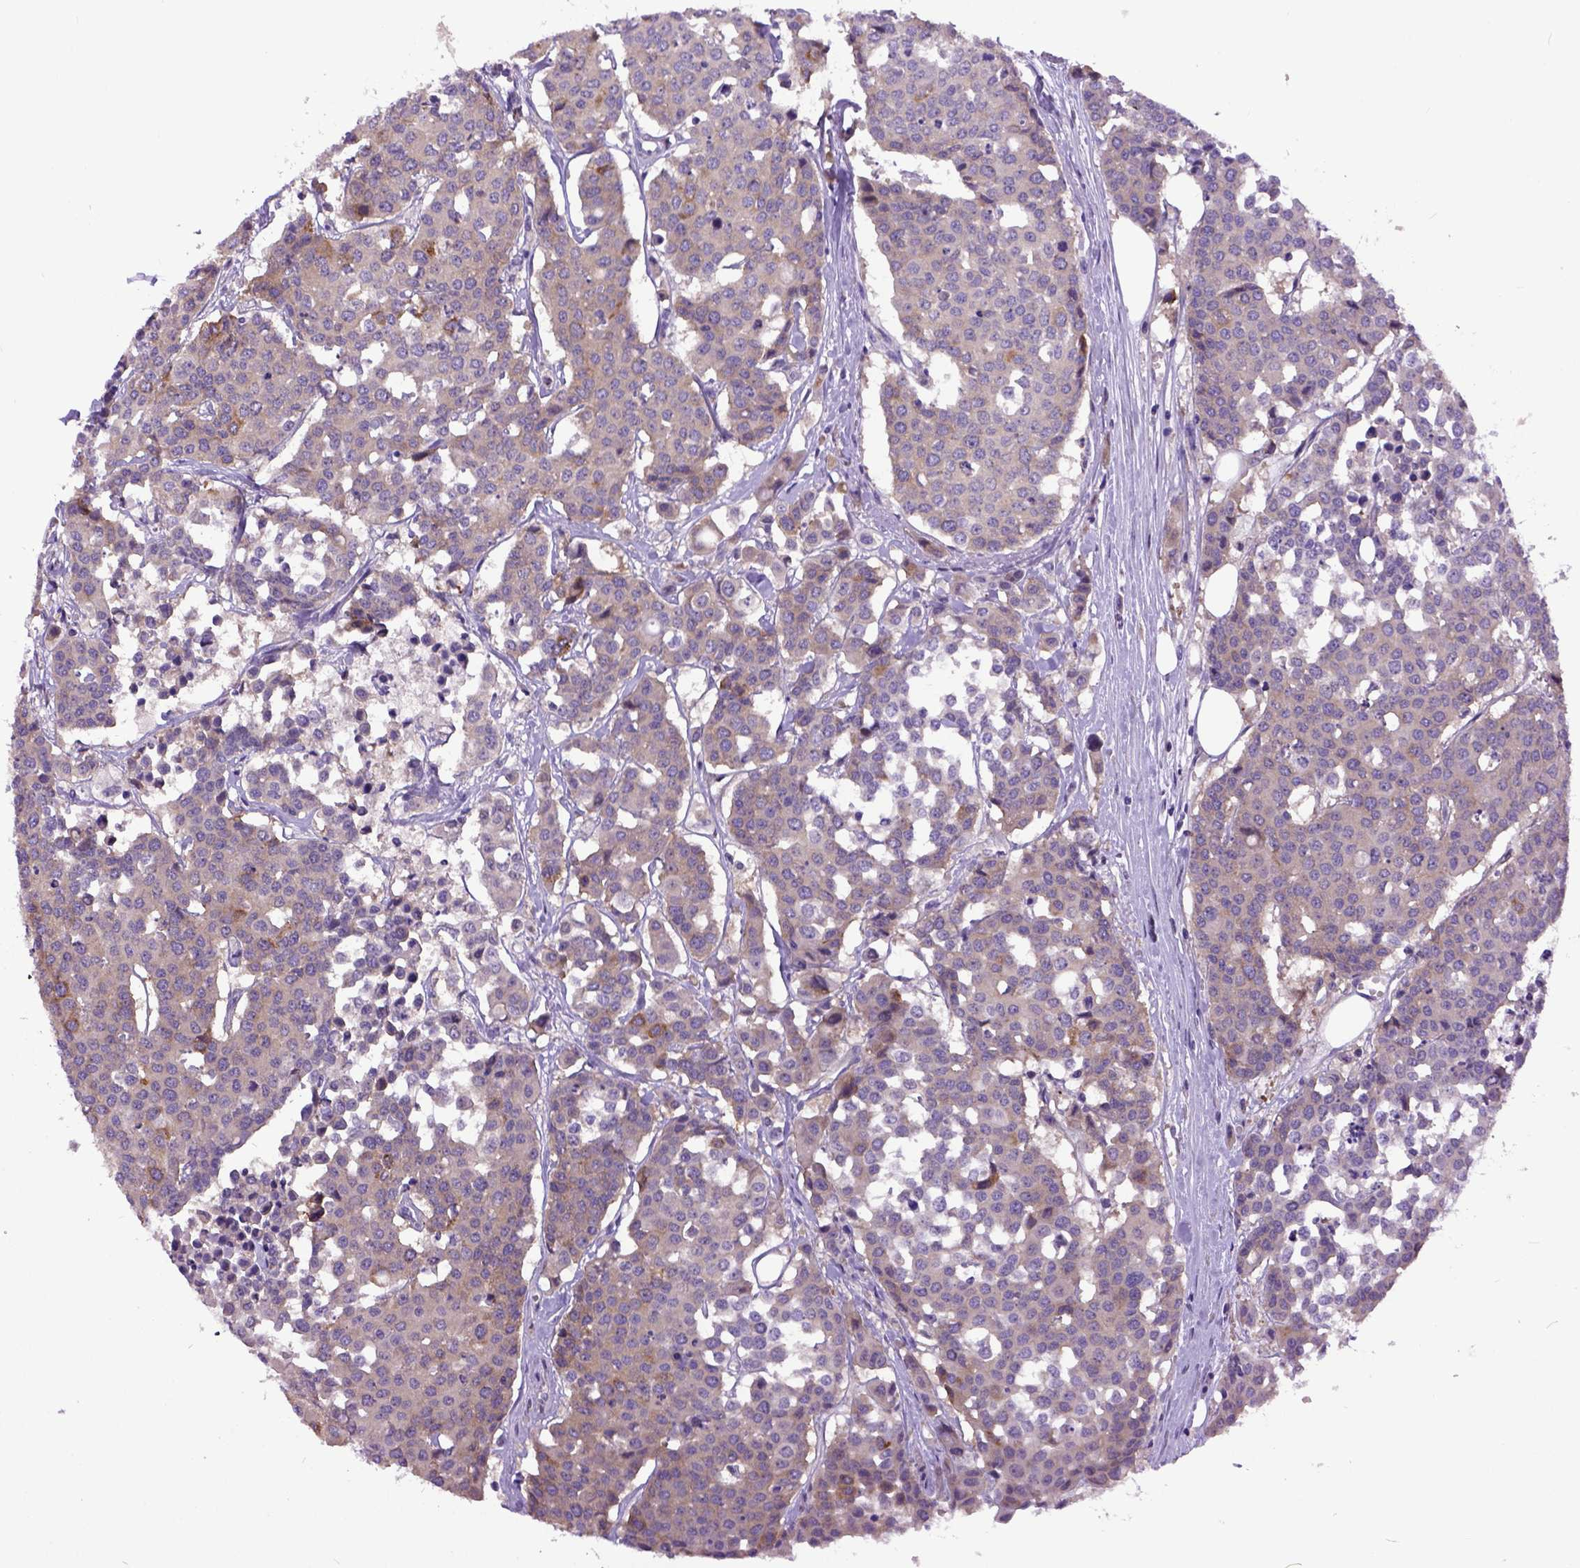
{"staining": {"intensity": "moderate", "quantity": "25%-75%", "location": "cytoplasmic/membranous"}, "tissue": "carcinoid", "cell_type": "Tumor cells", "image_type": "cancer", "snomed": [{"axis": "morphology", "description": "Carcinoid, malignant, NOS"}, {"axis": "topography", "description": "Colon"}], "caption": "Human carcinoid stained with a brown dye shows moderate cytoplasmic/membranous positive staining in about 25%-75% of tumor cells.", "gene": "NEK5", "patient": {"sex": "male", "age": 81}}